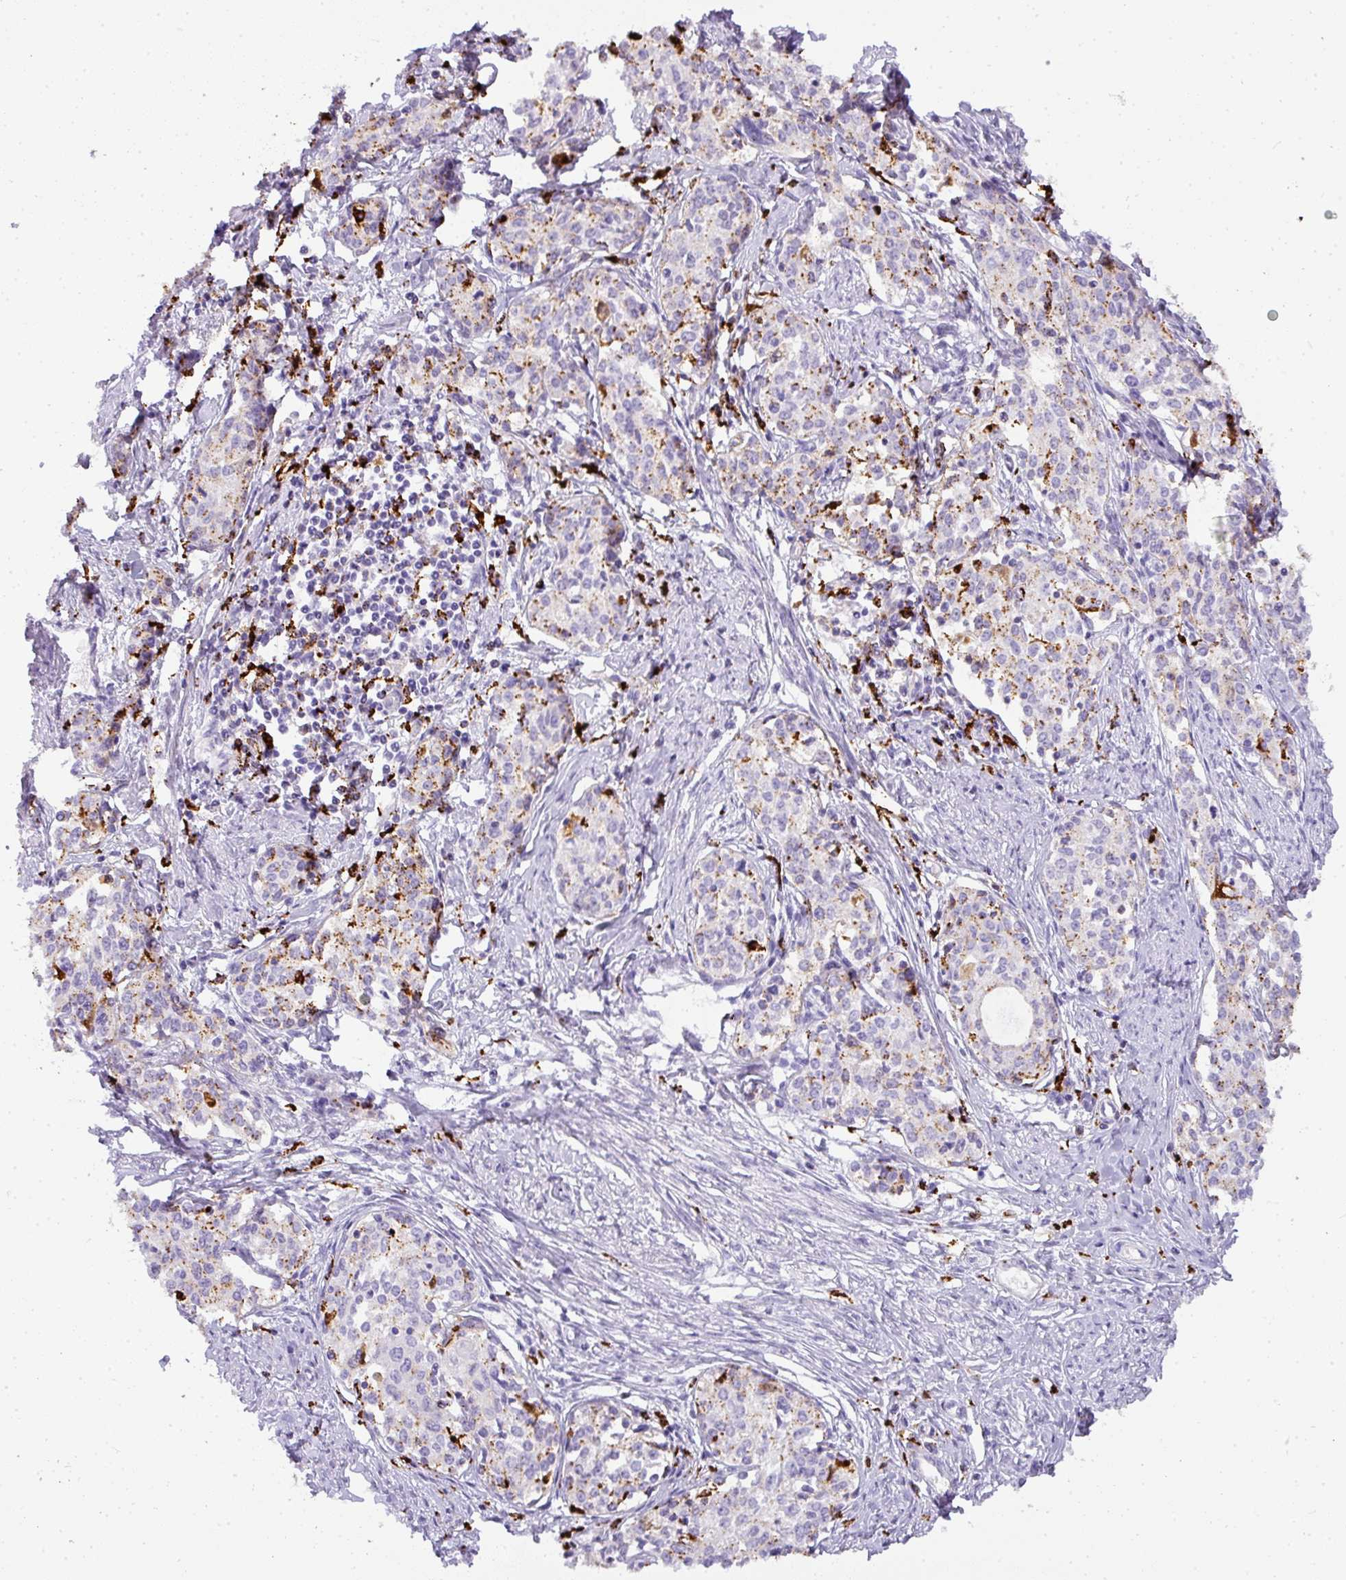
{"staining": {"intensity": "weak", "quantity": "<25%", "location": "cytoplasmic/membranous"}, "tissue": "cervical cancer", "cell_type": "Tumor cells", "image_type": "cancer", "snomed": [{"axis": "morphology", "description": "Squamous cell carcinoma, NOS"}, {"axis": "morphology", "description": "Adenocarcinoma, NOS"}, {"axis": "topography", "description": "Cervix"}], "caption": "This is an immunohistochemistry photomicrograph of cervical cancer (adenocarcinoma). There is no positivity in tumor cells.", "gene": "MMACHC", "patient": {"sex": "female", "age": 52}}